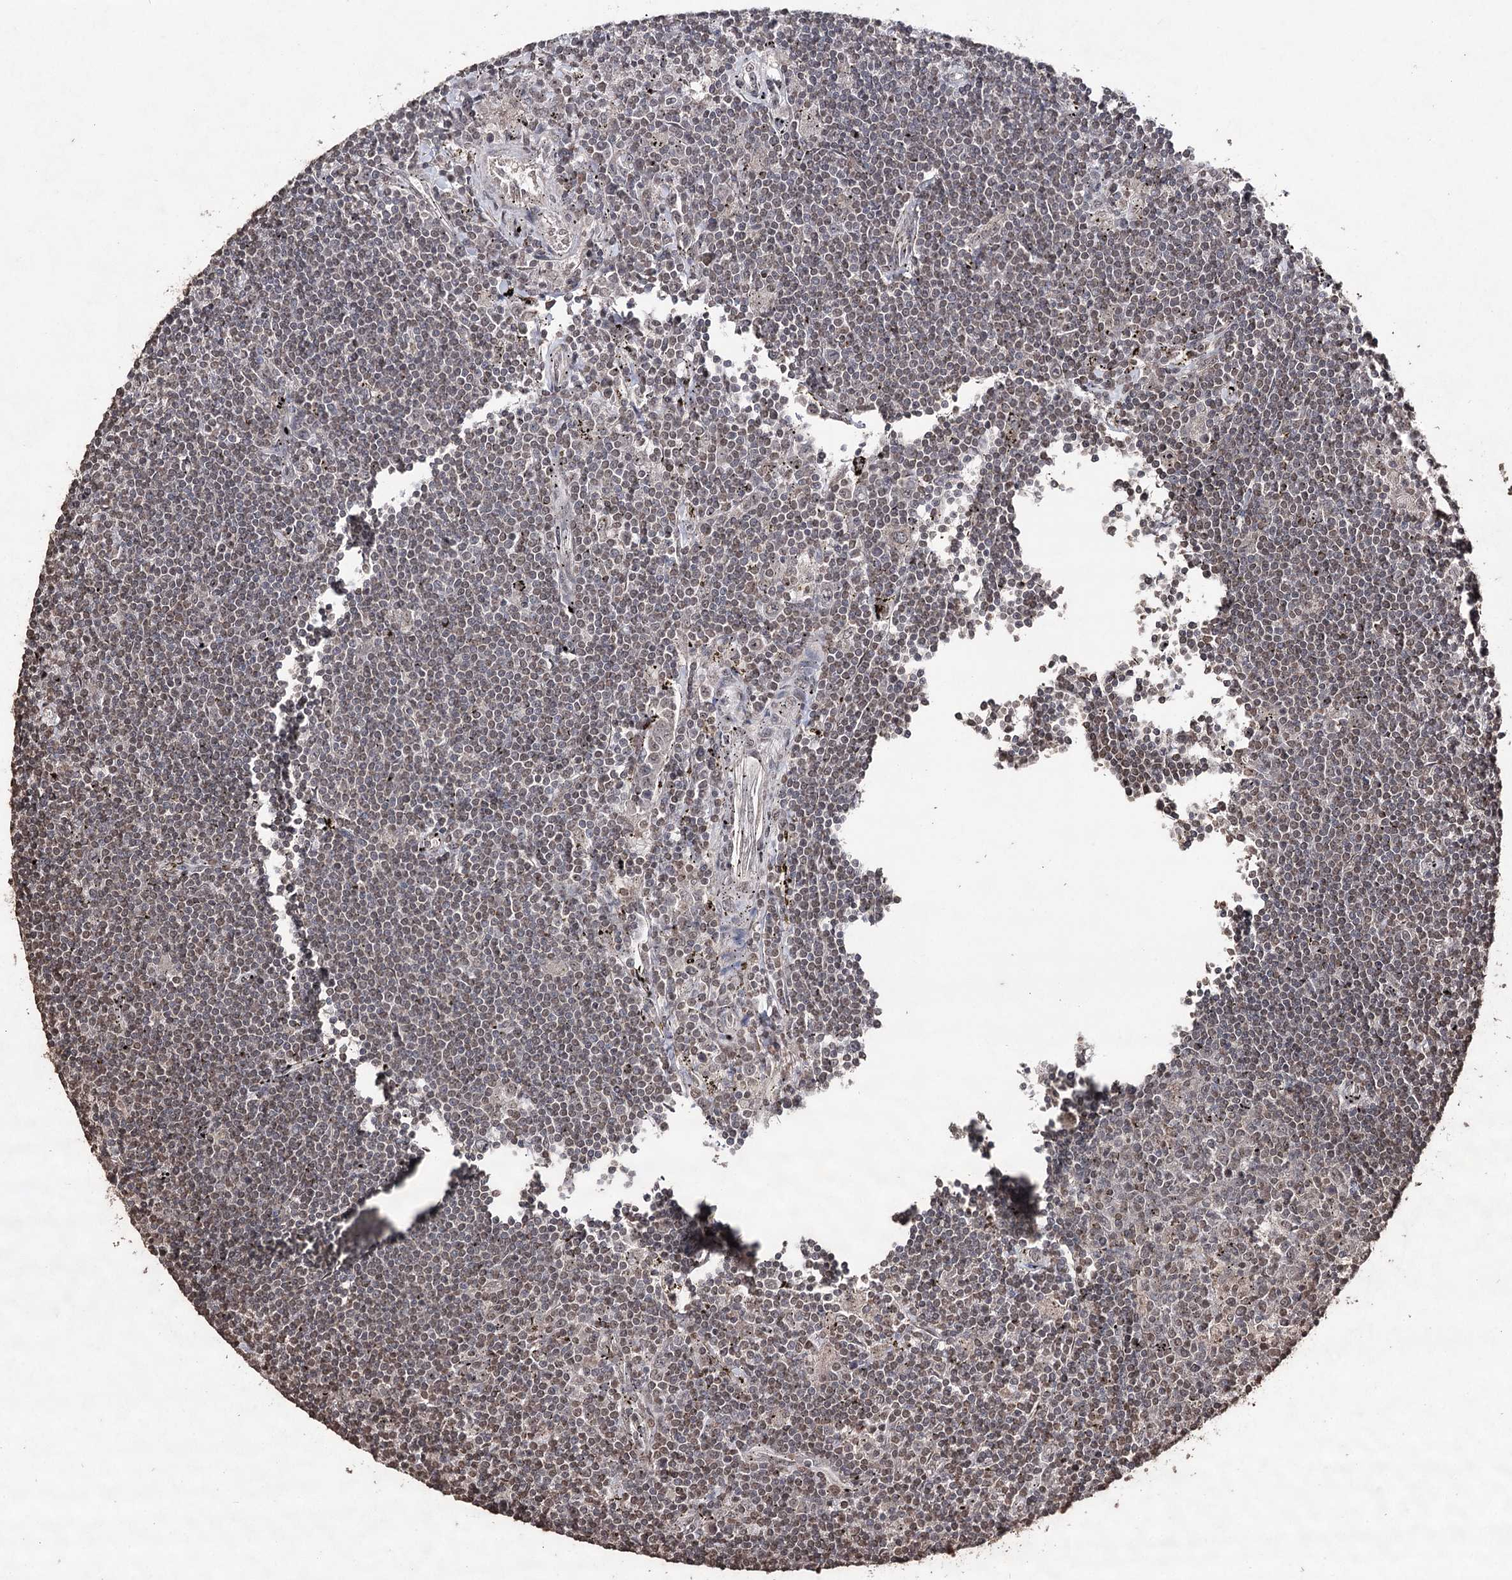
{"staining": {"intensity": "negative", "quantity": "none", "location": "none"}, "tissue": "lymphoma", "cell_type": "Tumor cells", "image_type": "cancer", "snomed": [{"axis": "morphology", "description": "Malignant lymphoma, non-Hodgkin's type, Low grade"}, {"axis": "topography", "description": "Spleen"}], "caption": "Tumor cells show no significant protein positivity in low-grade malignant lymphoma, non-Hodgkin's type.", "gene": "ATG14", "patient": {"sex": "male", "age": 76}}